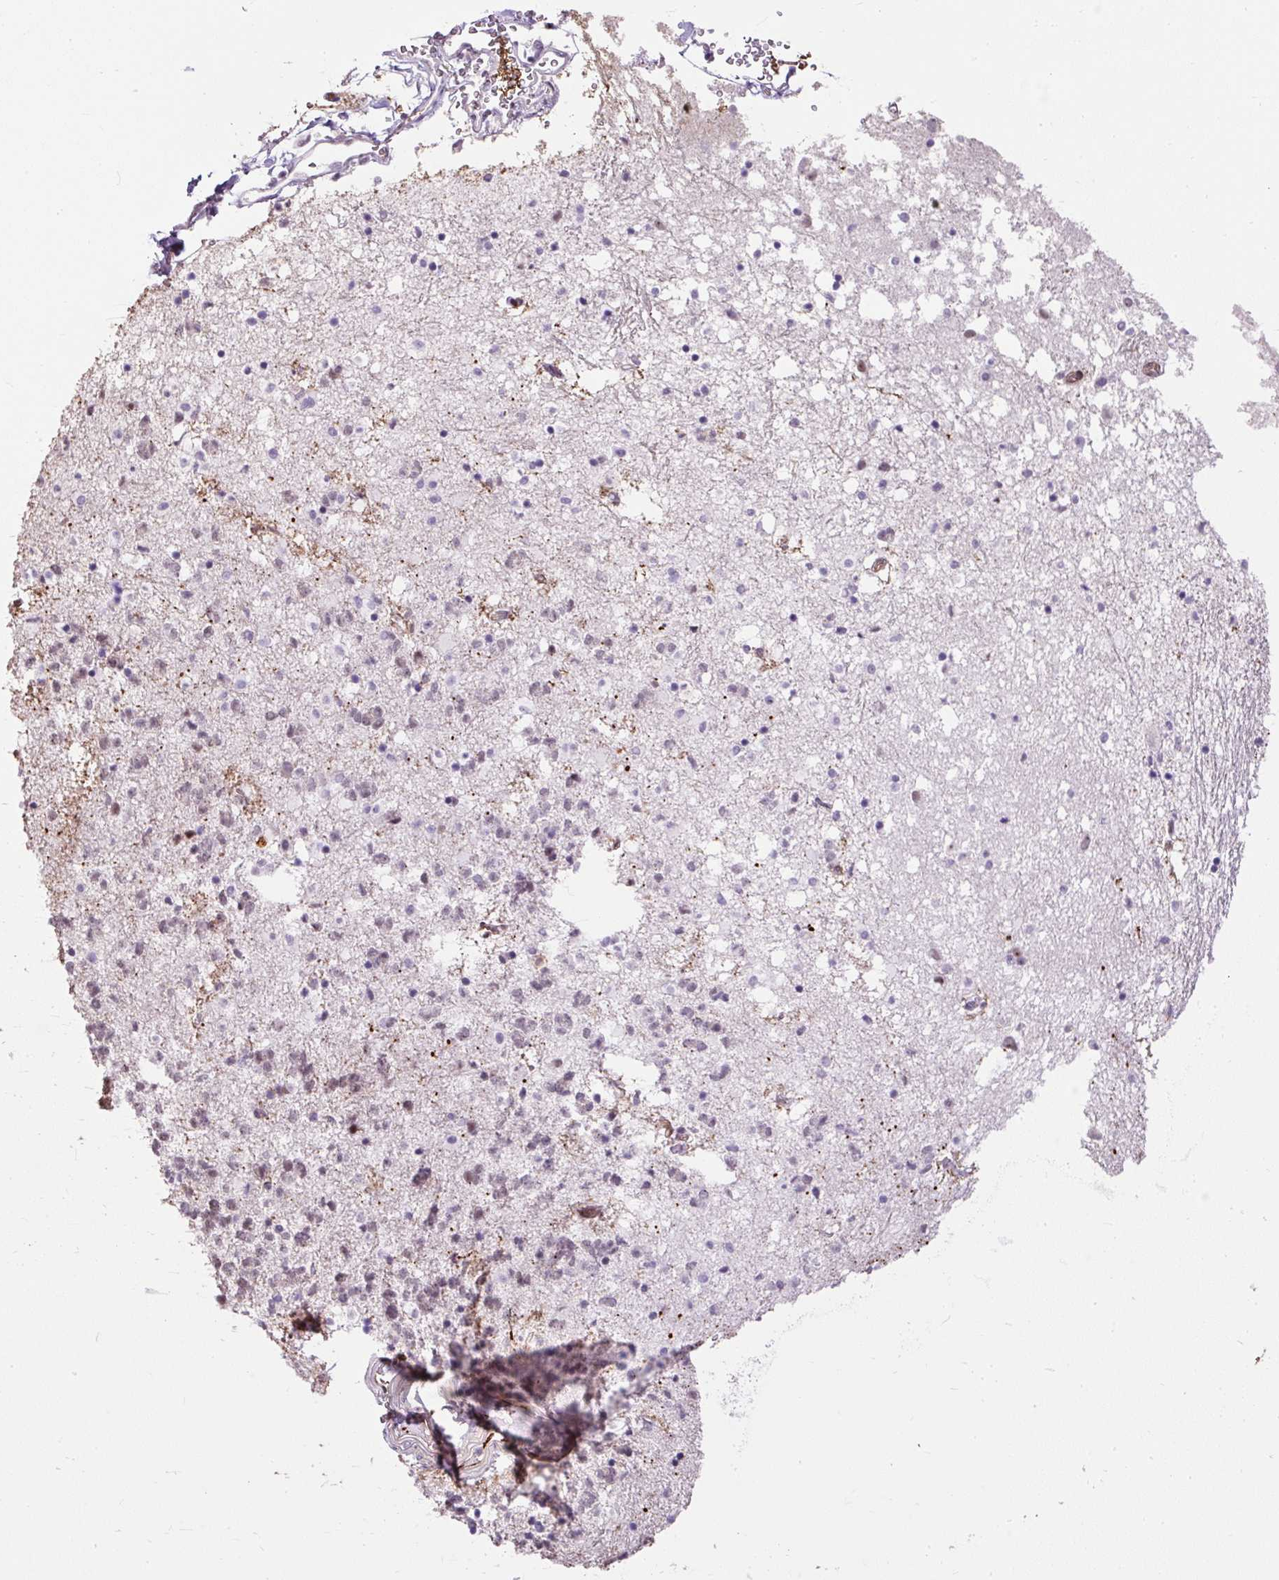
{"staining": {"intensity": "negative", "quantity": "none", "location": "none"}, "tissue": "caudate", "cell_type": "Glial cells", "image_type": "normal", "snomed": [{"axis": "morphology", "description": "Normal tissue, NOS"}, {"axis": "topography", "description": "Lateral ventricle wall"}], "caption": "This micrograph is of unremarkable caudate stained with immunohistochemistry (IHC) to label a protein in brown with the nuclei are counter-stained blue. There is no expression in glial cells.", "gene": "ARHGEF18", "patient": {"sex": "male", "age": 58}}